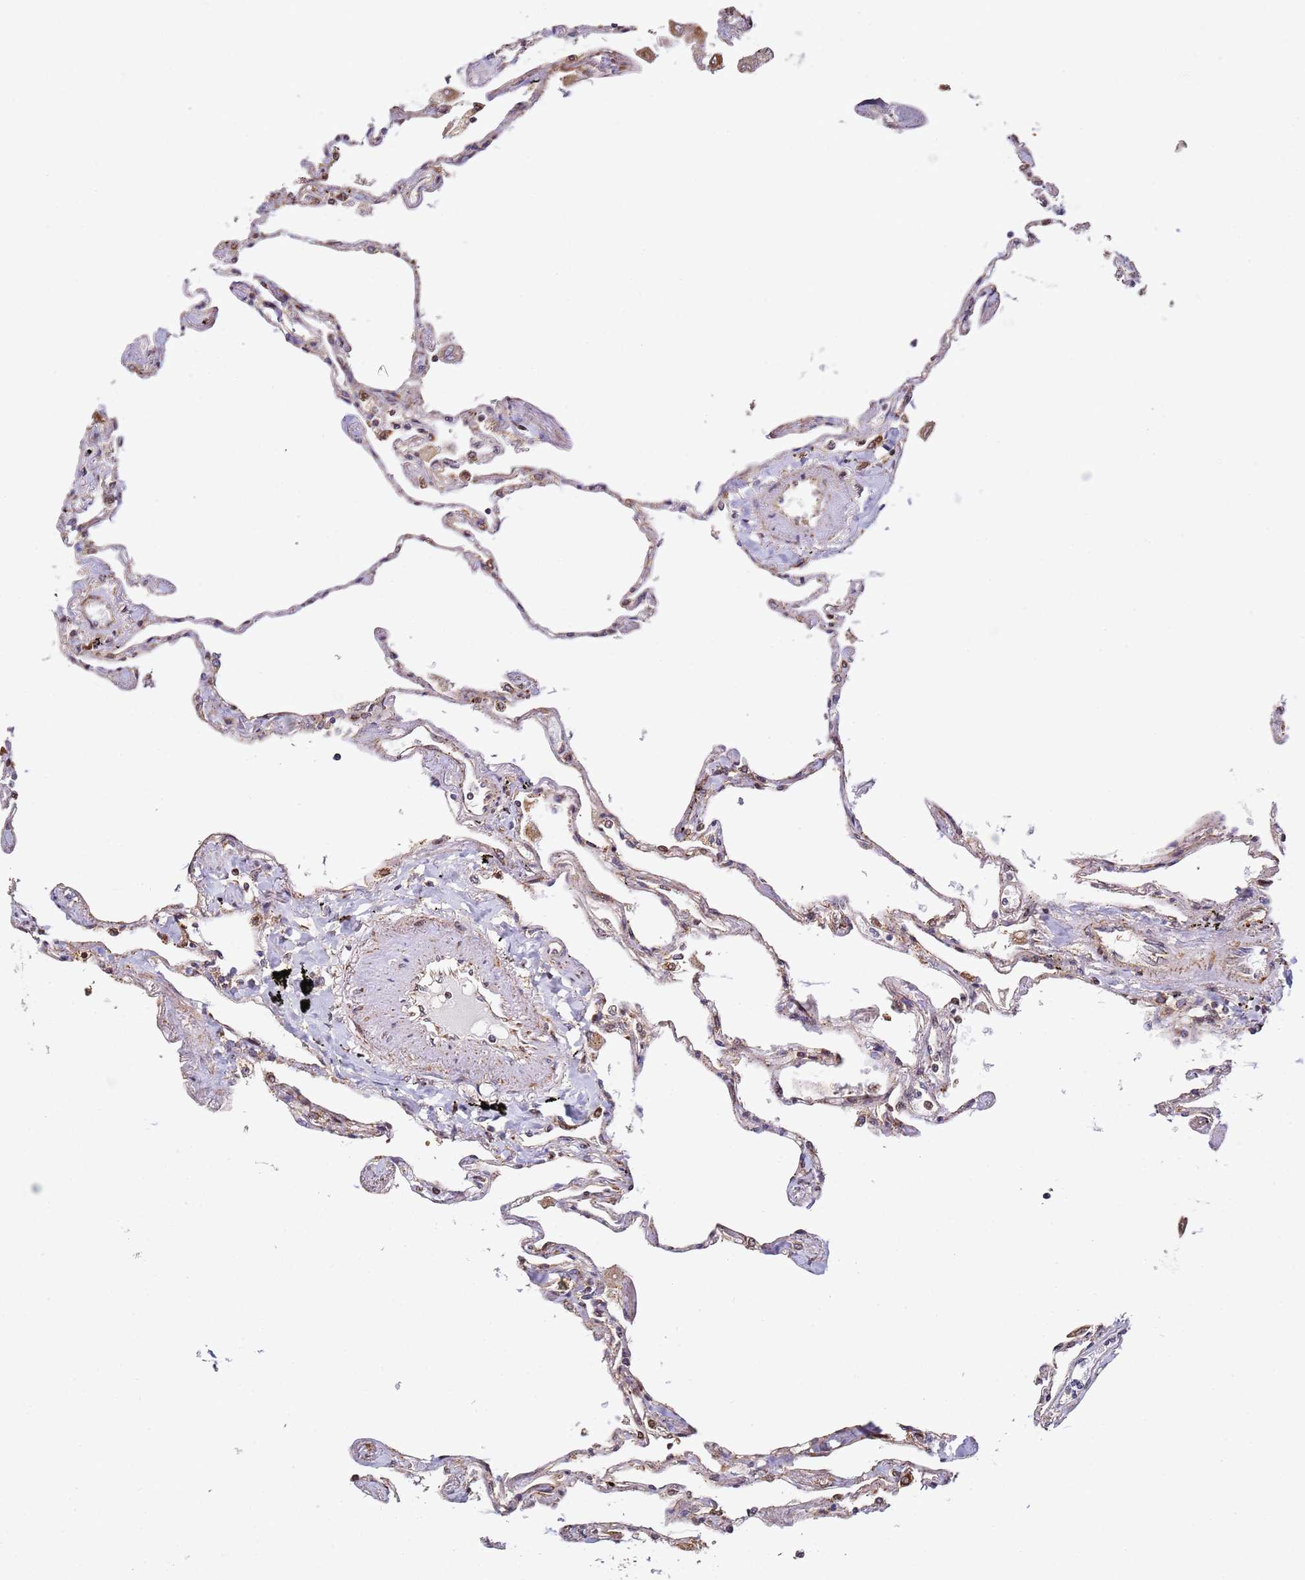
{"staining": {"intensity": "moderate", "quantity": "25%-75%", "location": "cytoplasmic/membranous,nuclear"}, "tissue": "lung", "cell_type": "Alveolar cells", "image_type": "normal", "snomed": [{"axis": "morphology", "description": "Normal tissue, NOS"}, {"axis": "topography", "description": "Lung"}], "caption": "Immunohistochemical staining of unremarkable human lung exhibits medium levels of moderate cytoplasmic/membranous,nuclear expression in approximately 25%-75% of alveolar cells. Immunohistochemistry stains the protein of interest in brown and the nuclei are stained blue.", "gene": "SMOX", "patient": {"sex": "female", "age": 67}}